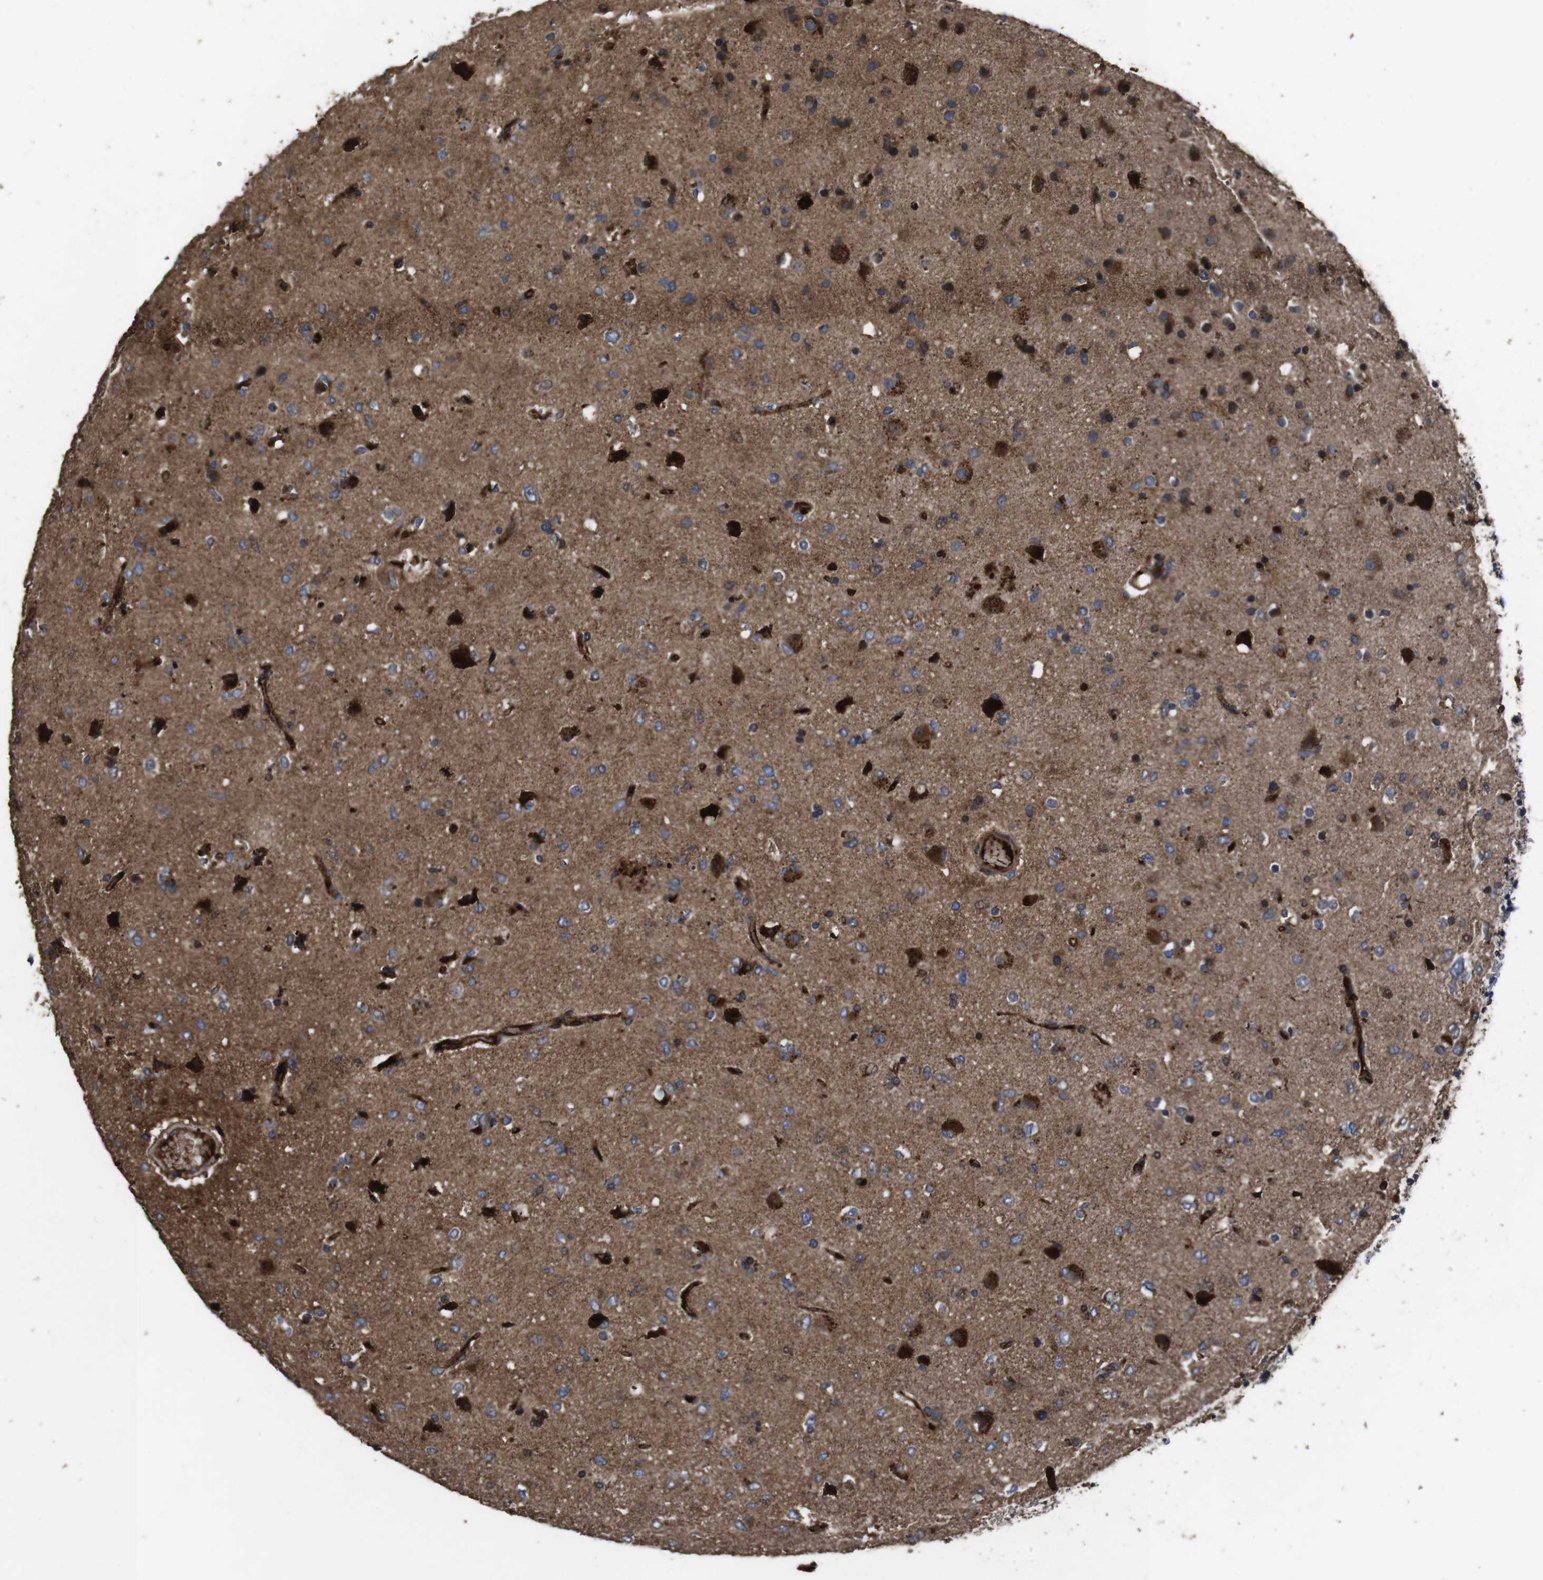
{"staining": {"intensity": "strong", "quantity": ">75%", "location": "cytoplasmic/membranous"}, "tissue": "glioma", "cell_type": "Tumor cells", "image_type": "cancer", "snomed": [{"axis": "morphology", "description": "Glioma, malignant, Low grade"}, {"axis": "topography", "description": "Brain"}], "caption": "An IHC image of tumor tissue is shown. Protein staining in brown shows strong cytoplasmic/membranous positivity in low-grade glioma (malignant) within tumor cells.", "gene": "SMYD3", "patient": {"sex": "male", "age": 77}}